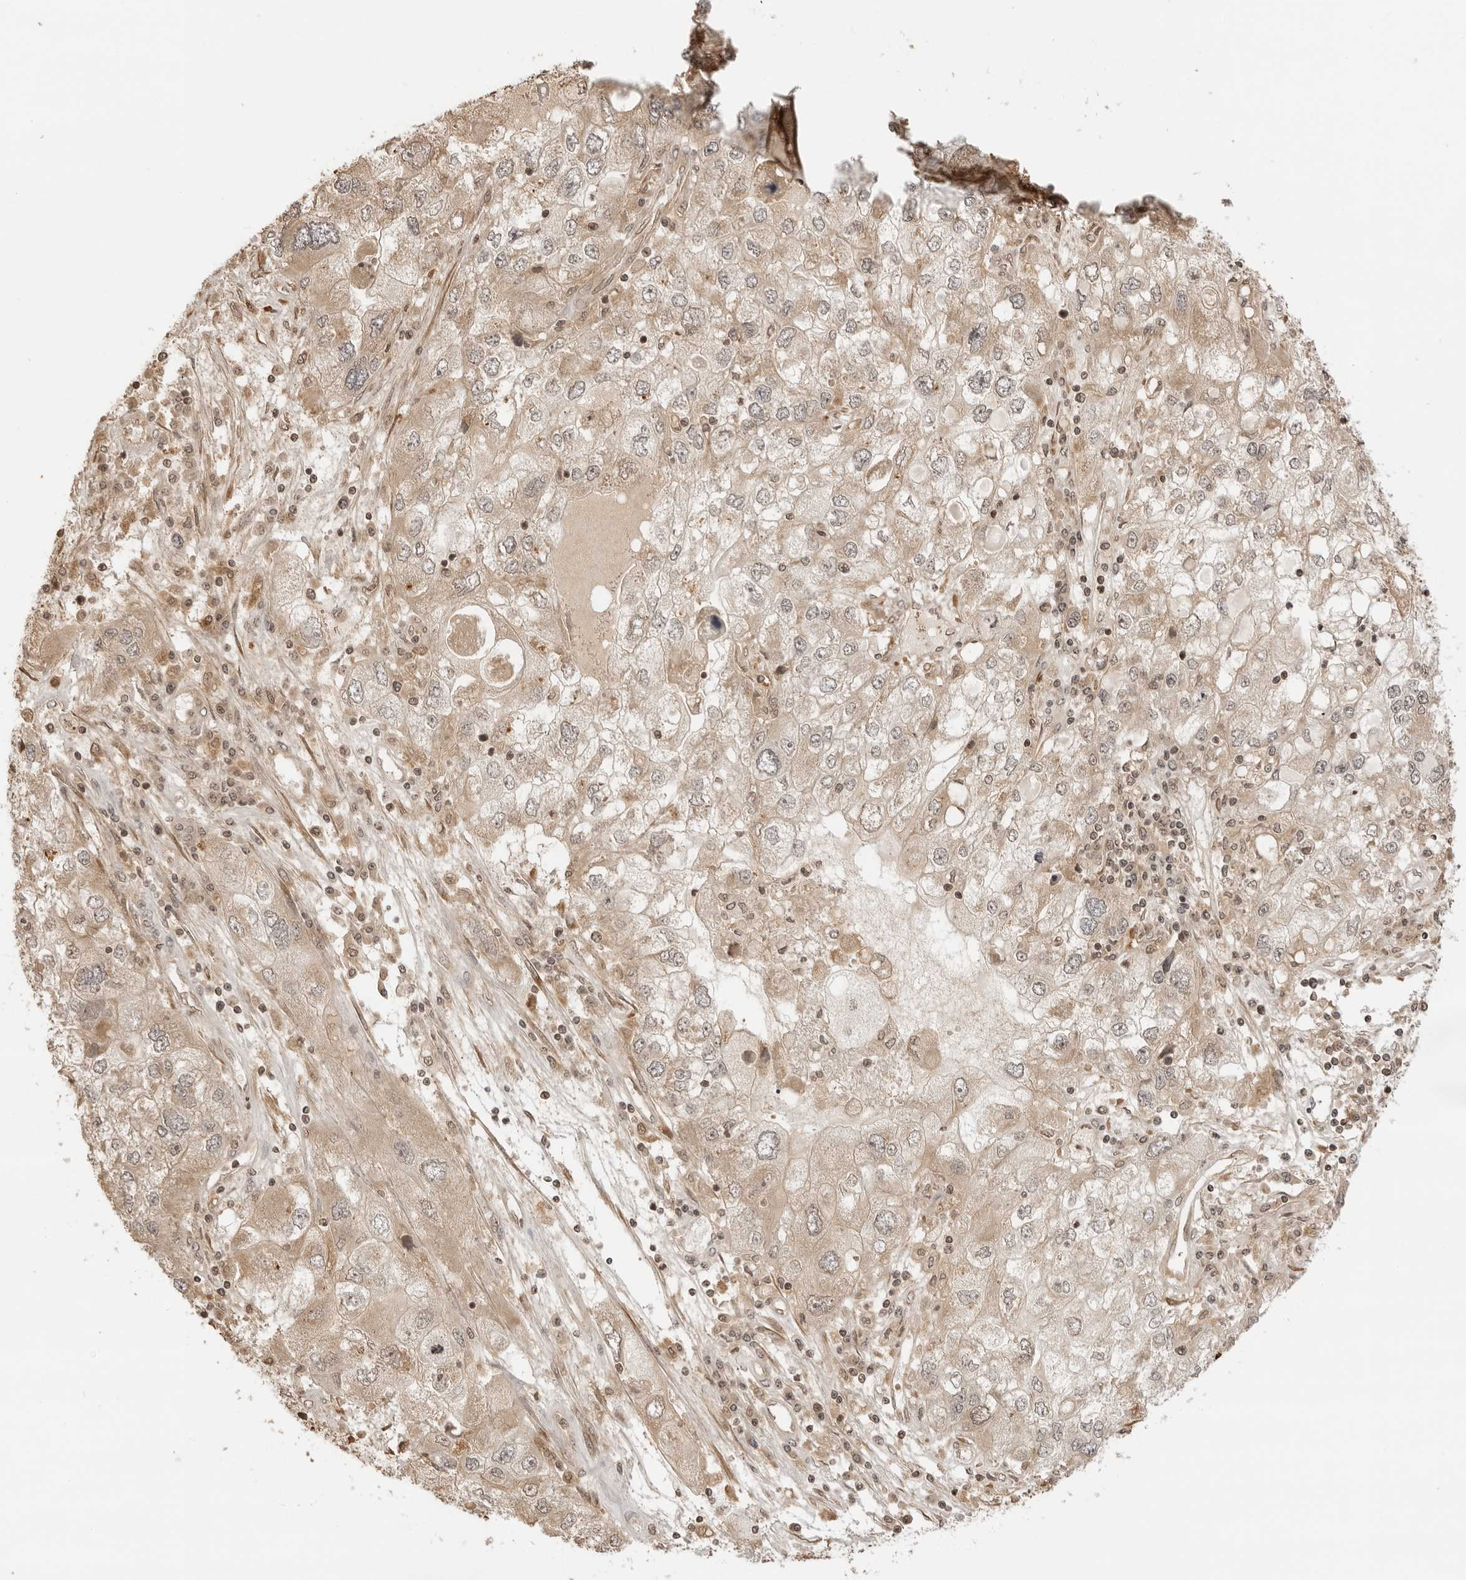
{"staining": {"intensity": "moderate", "quantity": ">75%", "location": "cytoplasmic/membranous"}, "tissue": "endometrial cancer", "cell_type": "Tumor cells", "image_type": "cancer", "snomed": [{"axis": "morphology", "description": "Adenocarcinoma, NOS"}, {"axis": "topography", "description": "Endometrium"}], "caption": "DAB immunohistochemical staining of endometrial cancer (adenocarcinoma) shows moderate cytoplasmic/membranous protein expression in approximately >75% of tumor cells. (DAB = brown stain, brightfield microscopy at high magnification).", "gene": "IKBKE", "patient": {"sex": "female", "age": 49}}